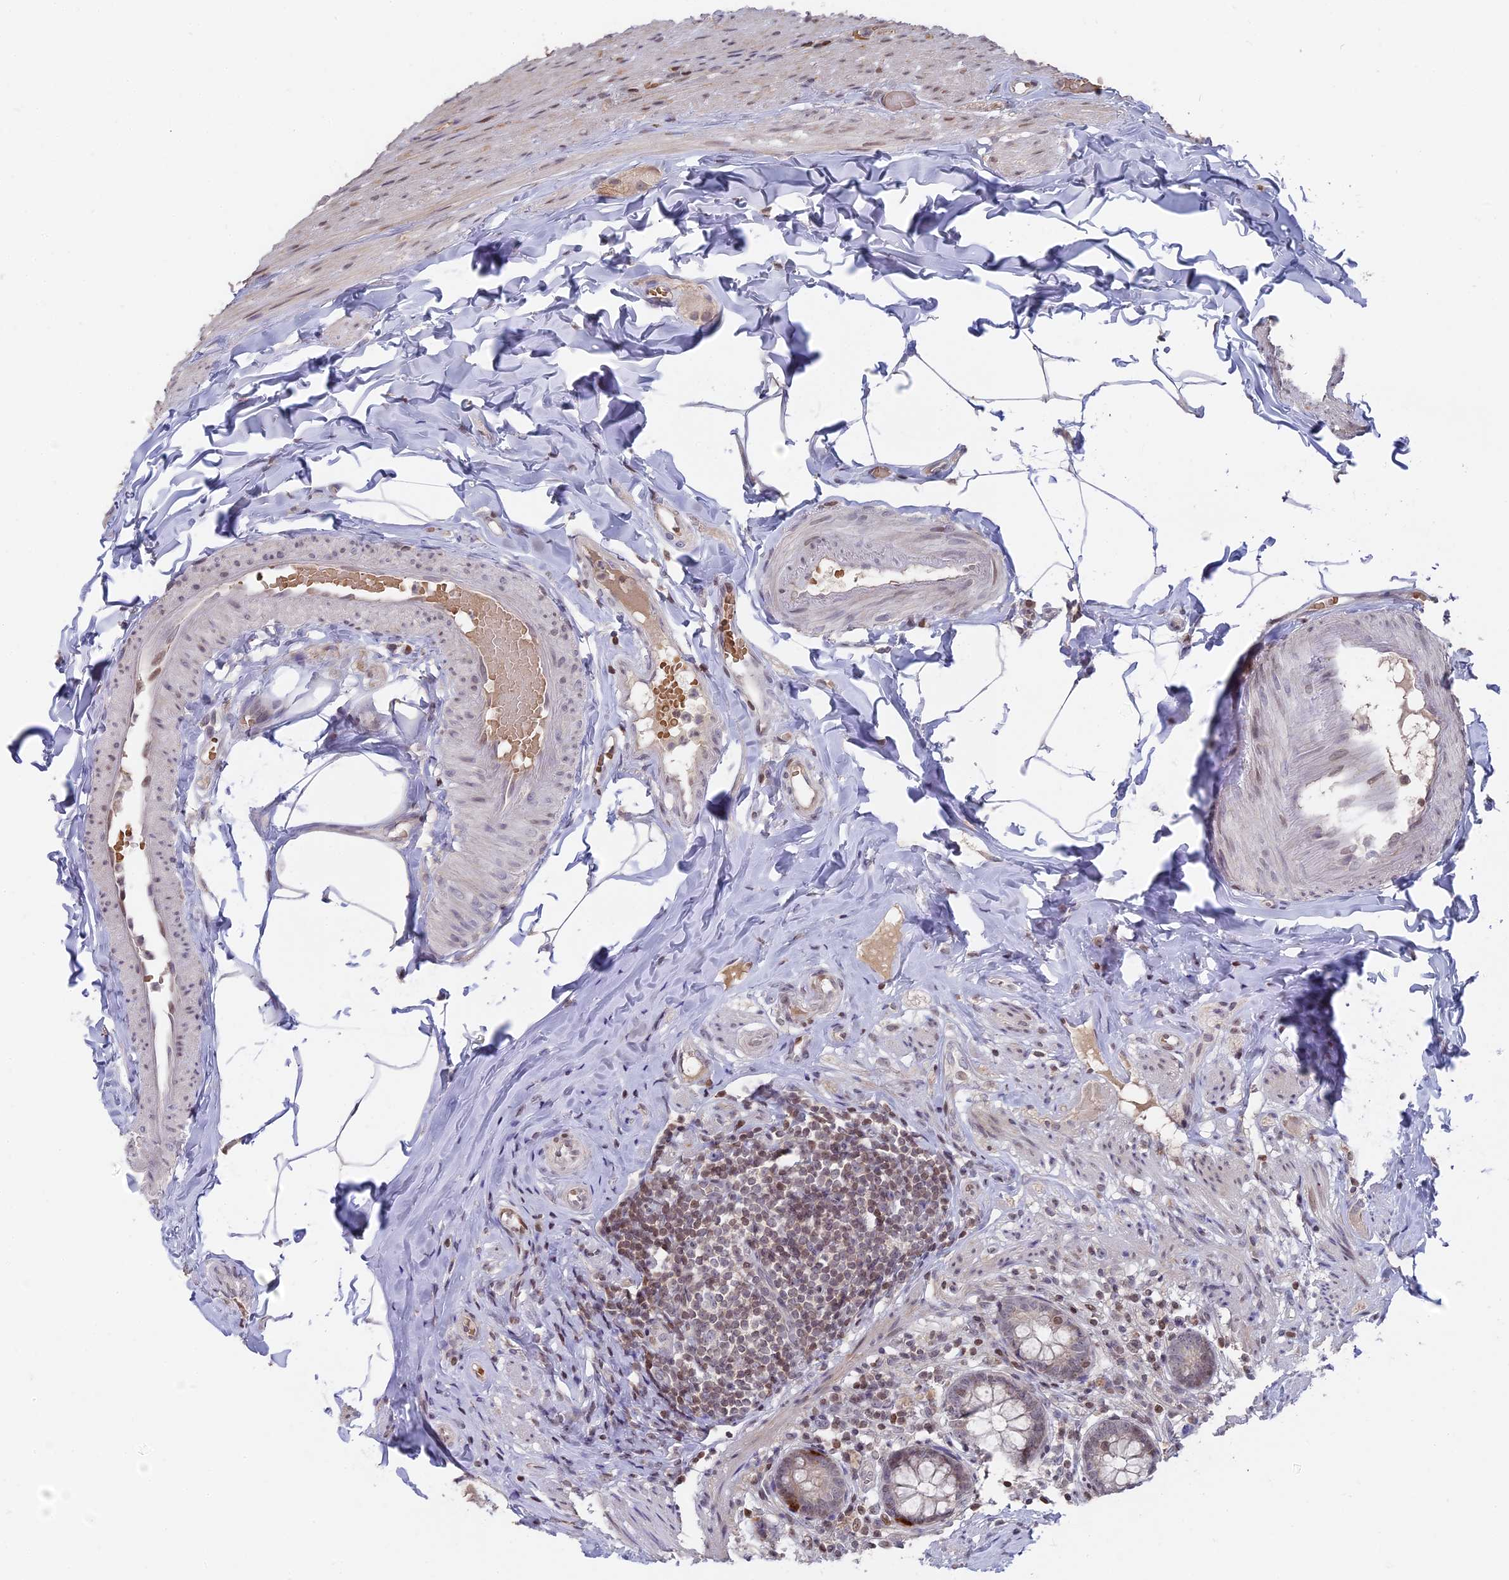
{"staining": {"intensity": "moderate", "quantity": "<25%", "location": "cytoplasmic/membranous,nuclear"}, "tissue": "appendix", "cell_type": "Glandular cells", "image_type": "normal", "snomed": [{"axis": "morphology", "description": "Normal tissue, NOS"}, {"axis": "topography", "description": "Appendix"}], "caption": "Appendix stained with immunohistochemistry (IHC) exhibits moderate cytoplasmic/membranous,nuclear expression in approximately <25% of glandular cells. (DAB IHC with brightfield microscopy, high magnification).", "gene": "NR1H3", "patient": {"sex": "male", "age": 55}}